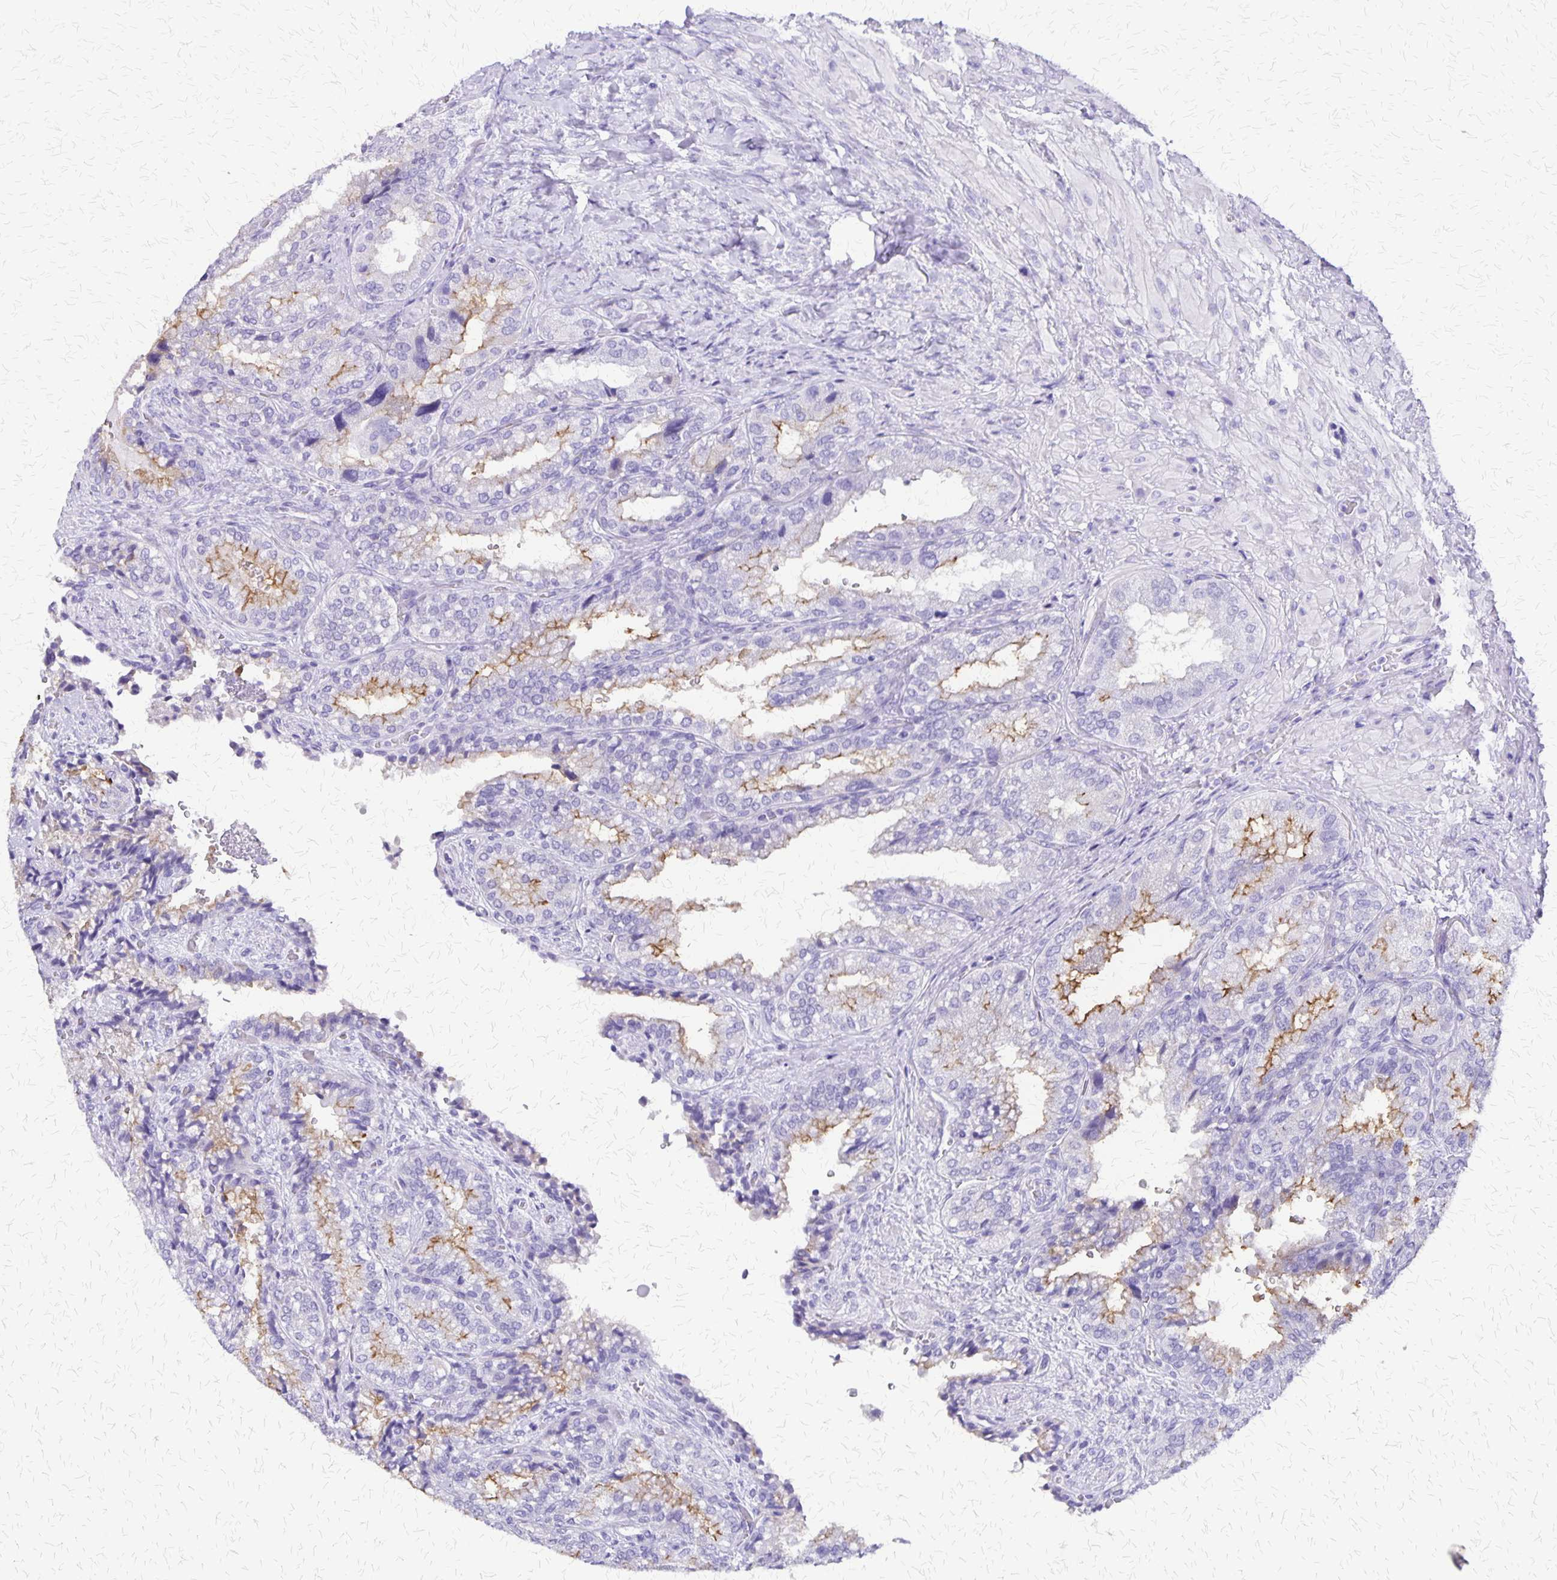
{"staining": {"intensity": "moderate", "quantity": "25%-75%", "location": "cytoplasmic/membranous"}, "tissue": "seminal vesicle", "cell_type": "Glandular cells", "image_type": "normal", "snomed": [{"axis": "morphology", "description": "Normal tissue, NOS"}, {"axis": "topography", "description": "Seminal veicle"}], "caption": "Immunohistochemistry of unremarkable human seminal vesicle reveals medium levels of moderate cytoplasmic/membranous expression in approximately 25%-75% of glandular cells.", "gene": "SLC13A2", "patient": {"sex": "male", "age": 57}}